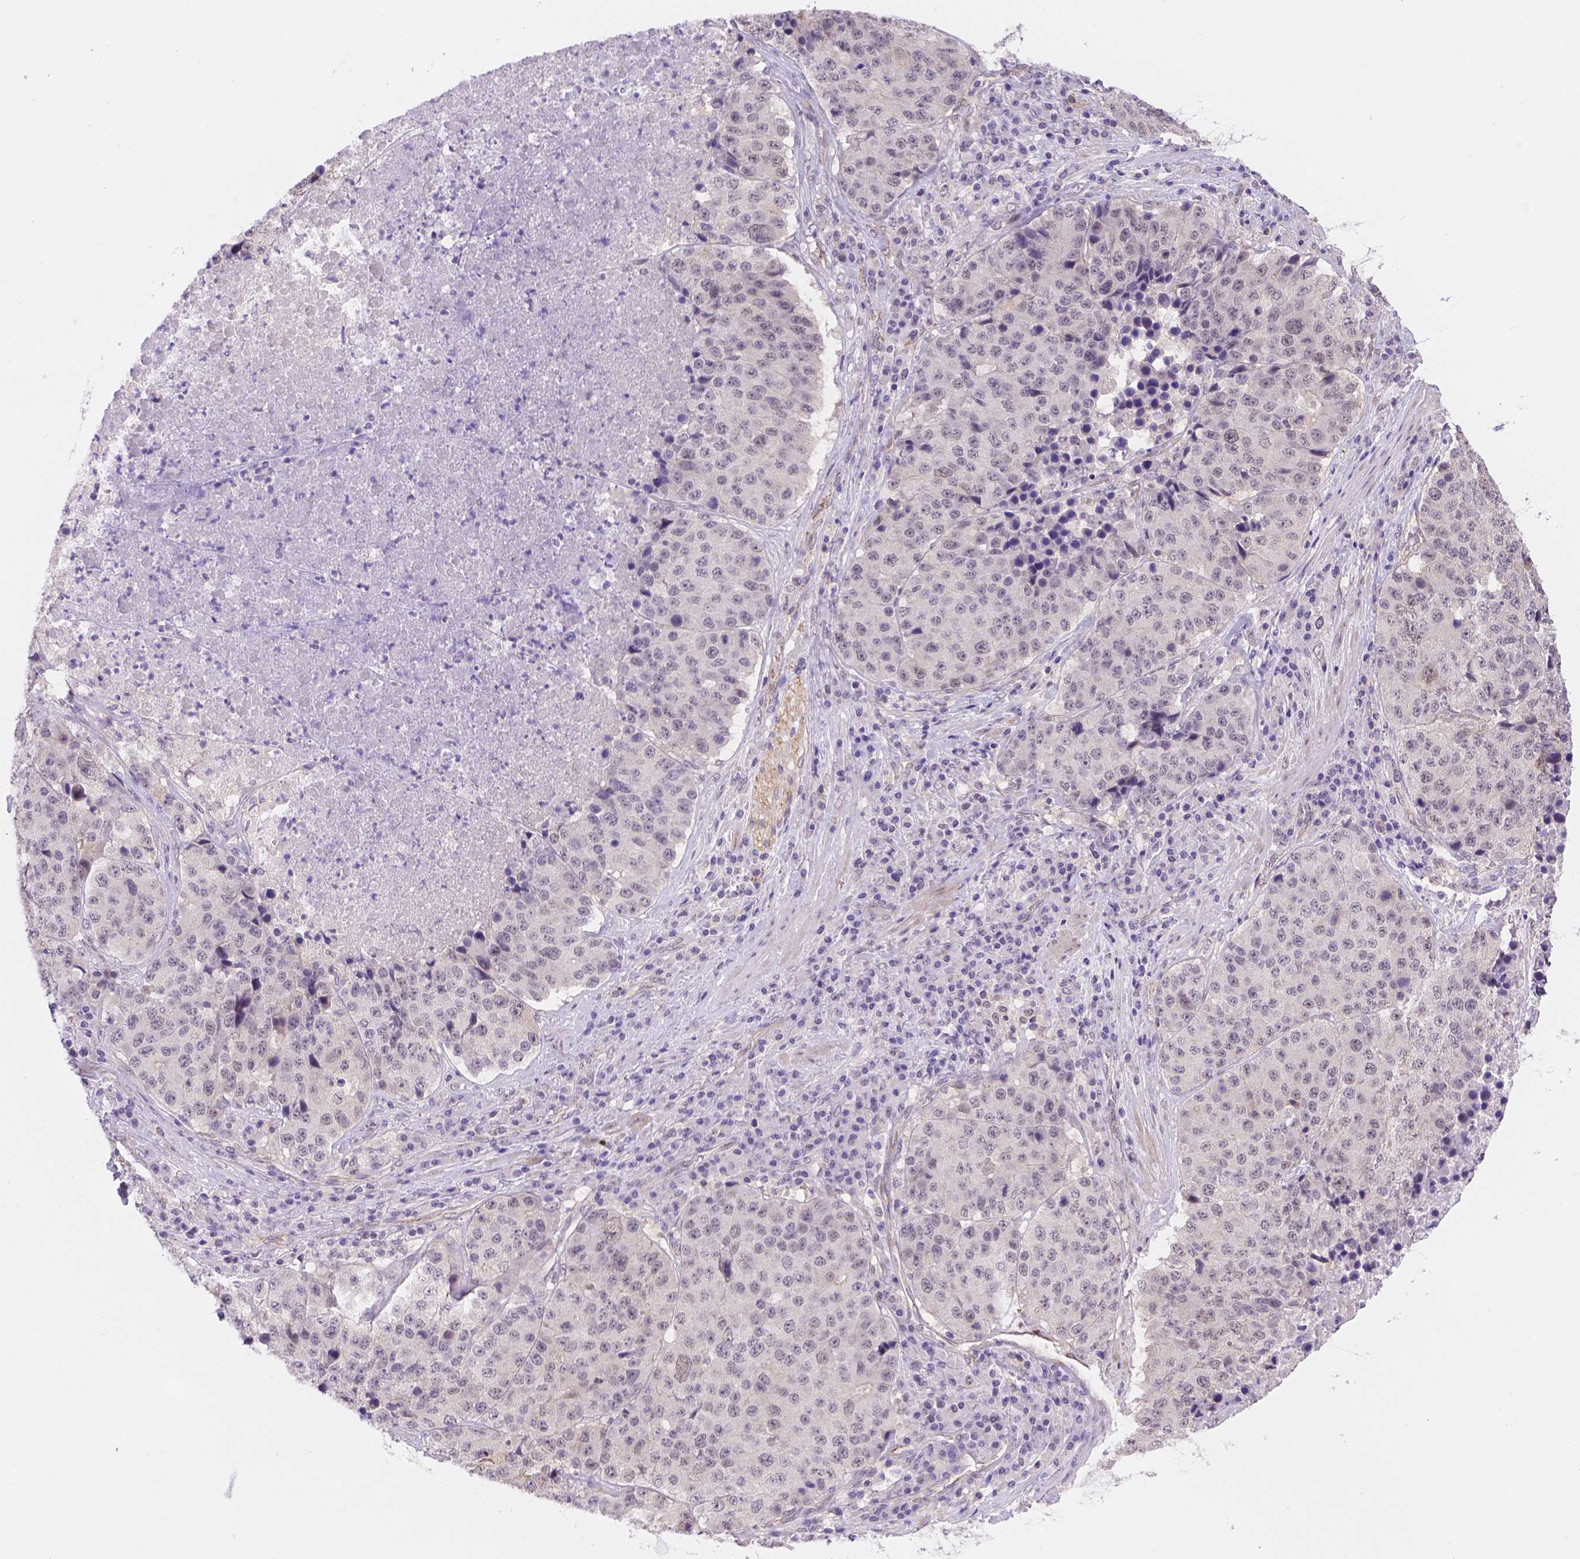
{"staining": {"intensity": "negative", "quantity": "none", "location": "none"}, "tissue": "stomach cancer", "cell_type": "Tumor cells", "image_type": "cancer", "snomed": [{"axis": "morphology", "description": "Adenocarcinoma, NOS"}, {"axis": "topography", "description": "Stomach"}], "caption": "High power microscopy photomicrograph of an IHC image of stomach cancer (adenocarcinoma), revealing no significant staining in tumor cells.", "gene": "NXPE2", "patient": {"sex": "male", "age": 71}}